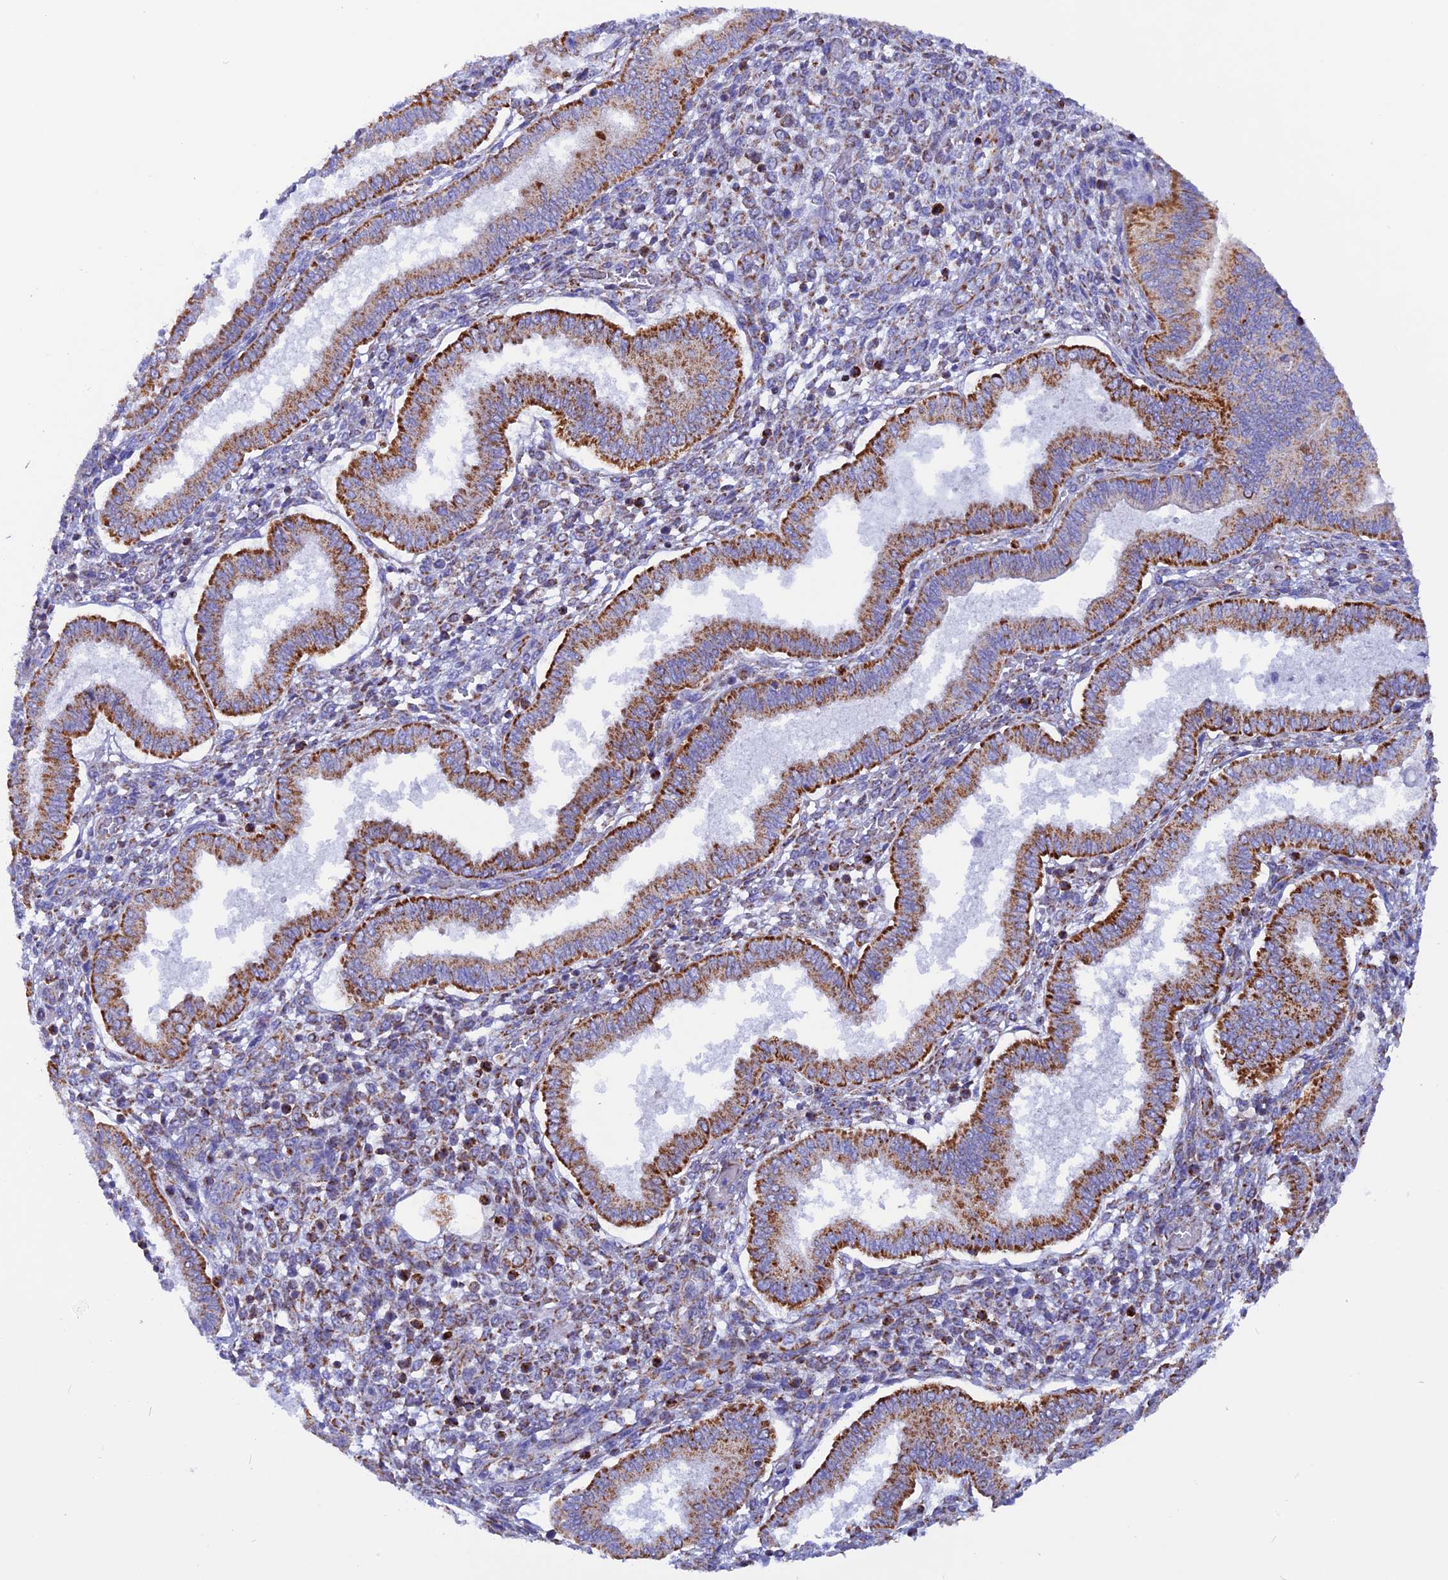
{"staining": {"intensity": "moderate", "quantity": "<25%", "location": "cytoplasmic/membranous"}, "tissue": "endometrium", "cell_type": "Cells in endometrial stroma", "image_type": "normal", "snomed": [{"axis": "morphology", "description": "Normal tissue, NOS"}, {"axis": "topography", "description": "Endometrium"}], "caption": "Protein positivity by IHC exhibits moderate cytoplasmic/membranous staining in approximately <25% of cells in endometrial stroma in normal endometrium.", "gene": "GCDH", "patient": {"sex": "female", "age": 24}}